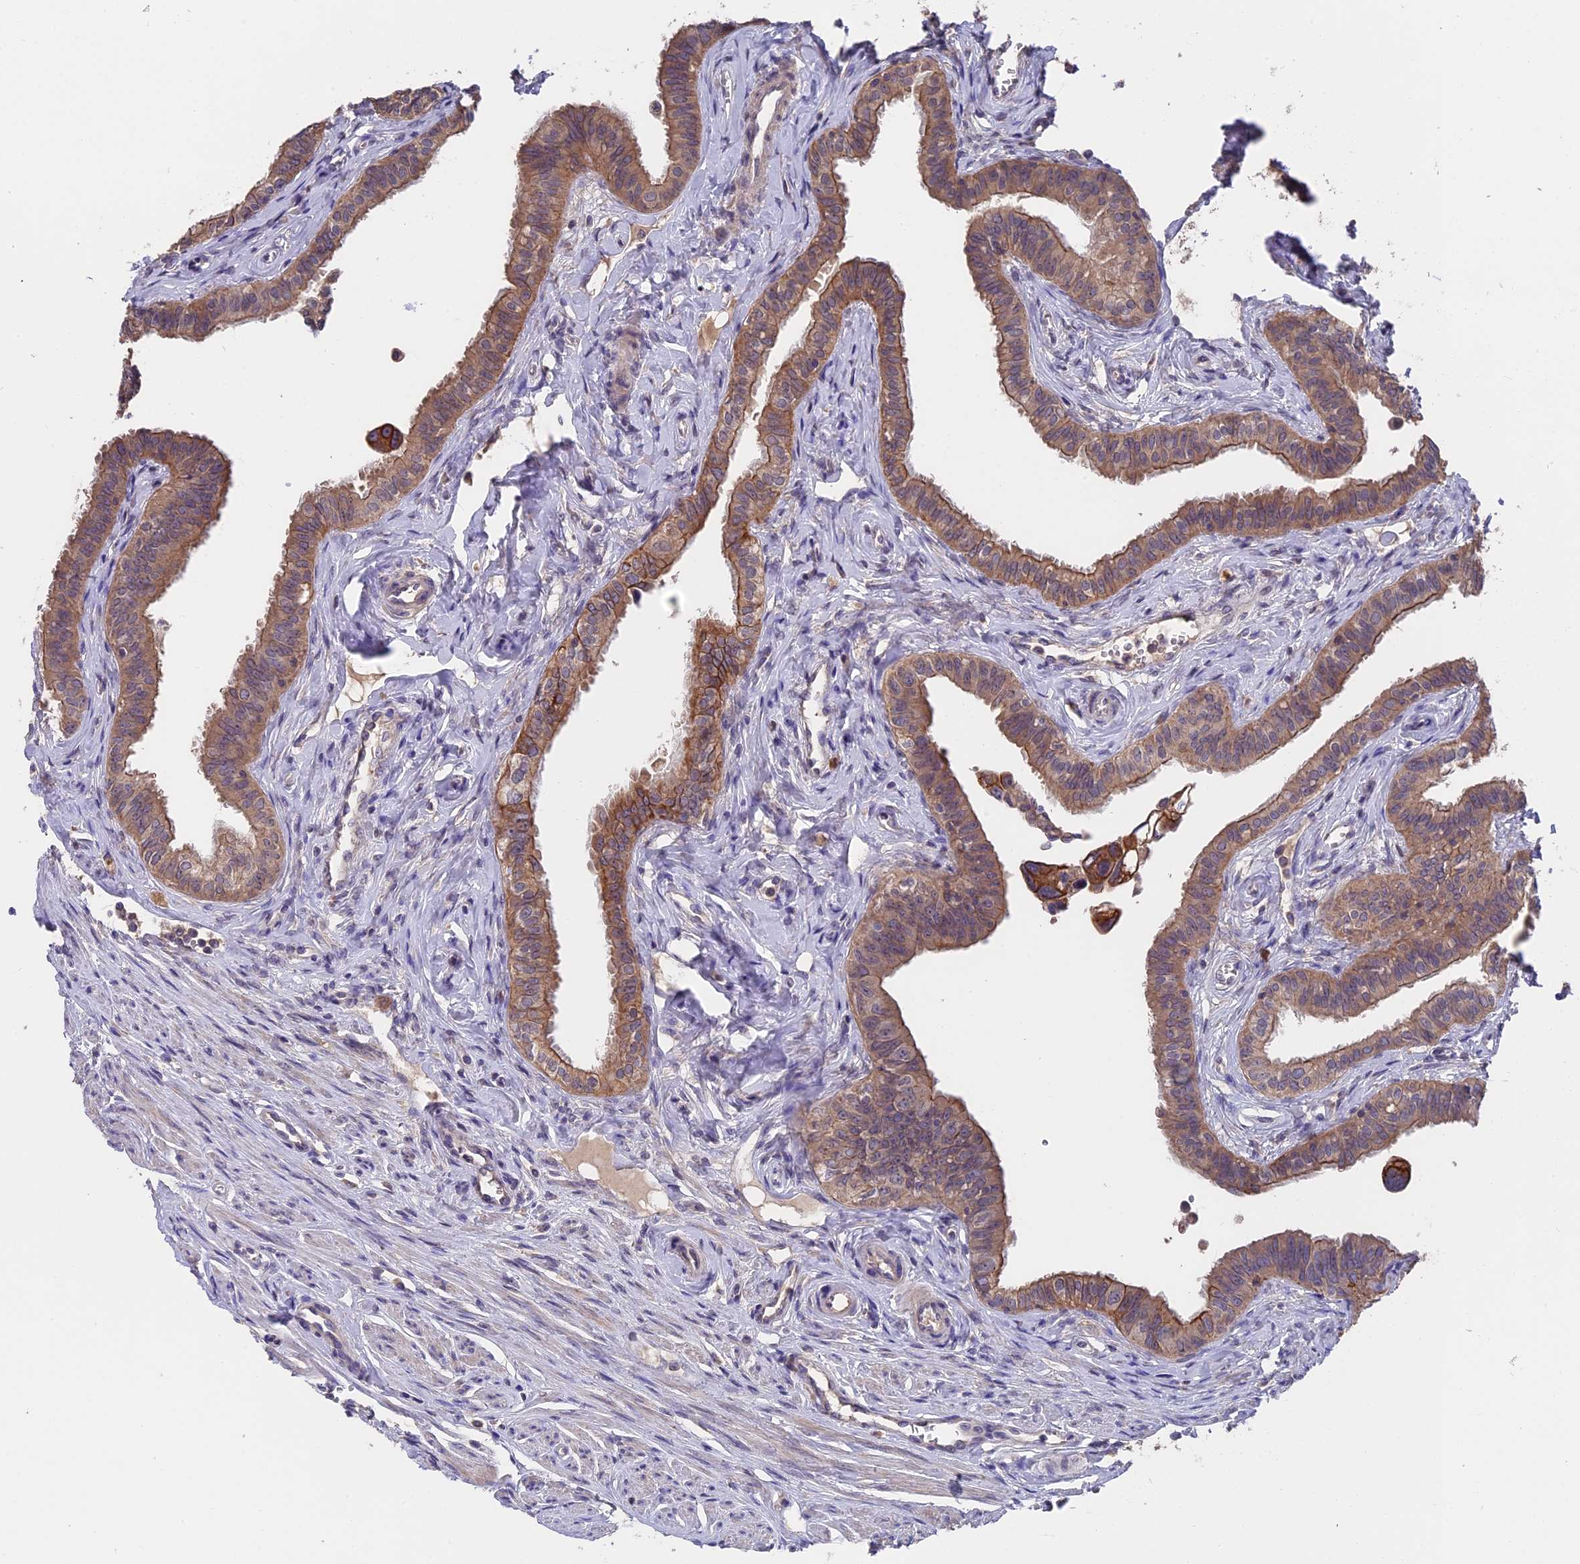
{"staining": {"intensity": "moderate", "quantity": ">75%", "location": "cytoplasmic/membranous"}, "tissue": "fallopian tube", "cell_type": "Glandular cells", "image_type": "normal", "snomed": [{"axis": "morphology", "description": "Normal tissue, NOS"}, {"axis": "morphology", "description": "Carcinoma, NOS"}, {"axis": "topography", "description": "Fallopian tube"}, {"axis": "topography", "description": "Ovary"}], "caption": "Immunohistochemistry (IHC) of benign human fallopian tube displays medium levels of moderate cytoplasmic/membranous positivity in about >75% of glandular cells. Immunohistochemistry stains the protein in brown and the nuclei are stained blue.", "gene": "ZCCHC2", "patient": {"sex": "female", "age": 59}}